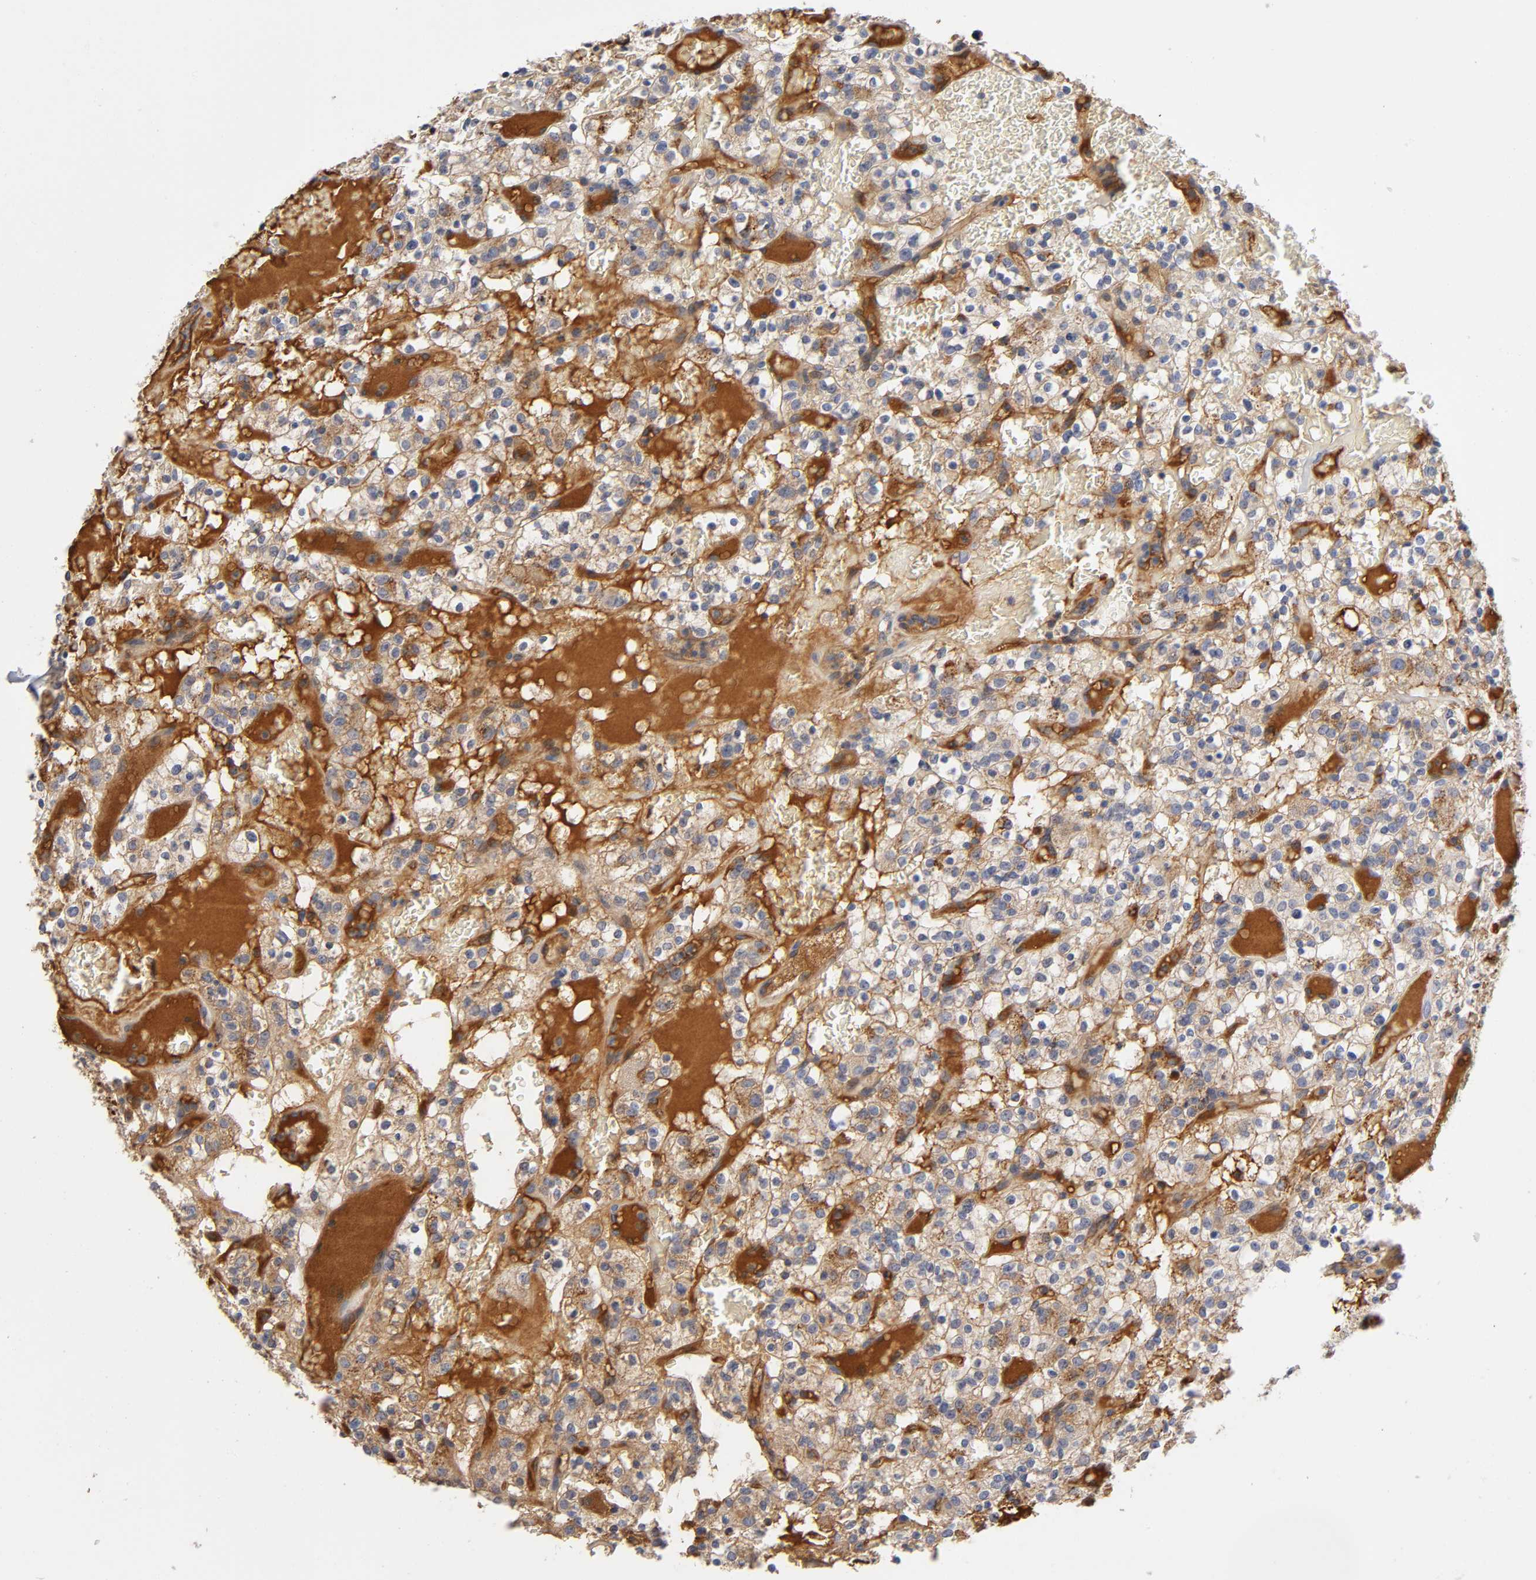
{"staining": {"intensity": "moderate", "quantity": "25%-75%", "location": "cytoplasmic/membranous"}, "tissue": "renal cancer", "cell_type": "Tumor cells", "image_type": "cancer", "snomed": [{"axis": "morphology", "description": "Normal tissue, NOS"}, {"axis": "morphology", "description": "Adenocarcinoma, NOS"}, {"axis": "topography", "description": "Kidney"}], "caption": "Immunohistochemical staining of human adenocarcinoma (renal) displays moderate cytoplasmic/membranous protein staining in approximately 25%-75% of tumor cells.", "gene": "NOVA1", "patient": {"sex": "female", "age": 72}}